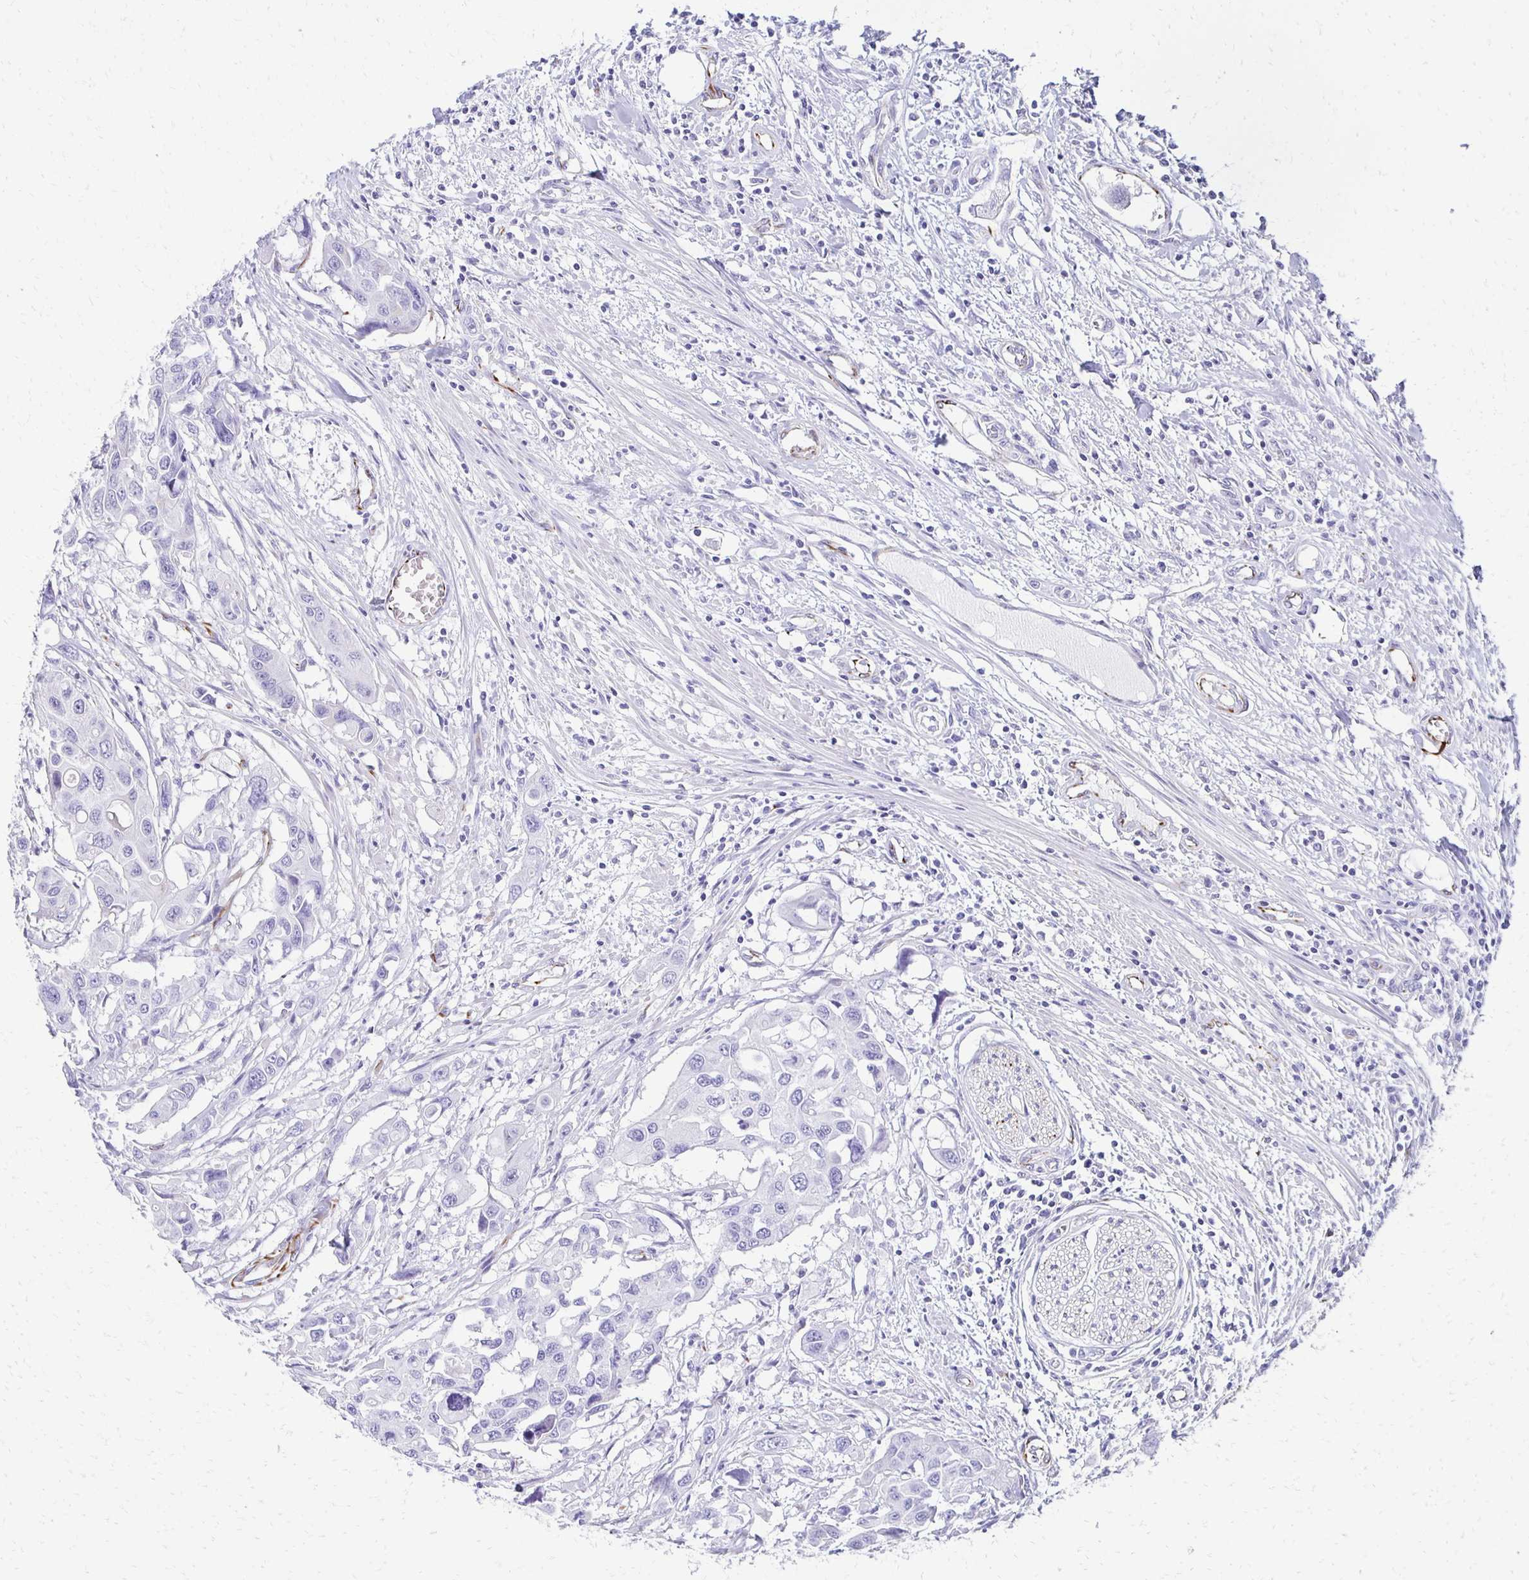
{"staining": {"intensity": "negative", "quantity": "none", "location": "none"}, "tissue": "colorectal cancer", "cell_type": "Tumor cells", "image_type": "cancer", "snomed": [{"axis": "morphology", "description": "Adenocarcinoma, NOS"}, {"axis": "topography", "description": "Colon"}], "caption": "The histopathology image reveals no staining of tumor cells in colorectal cancer (adenocarcinoma).", "gene": "TMEM54", "patient": {"sex": "male", "age": 77}}